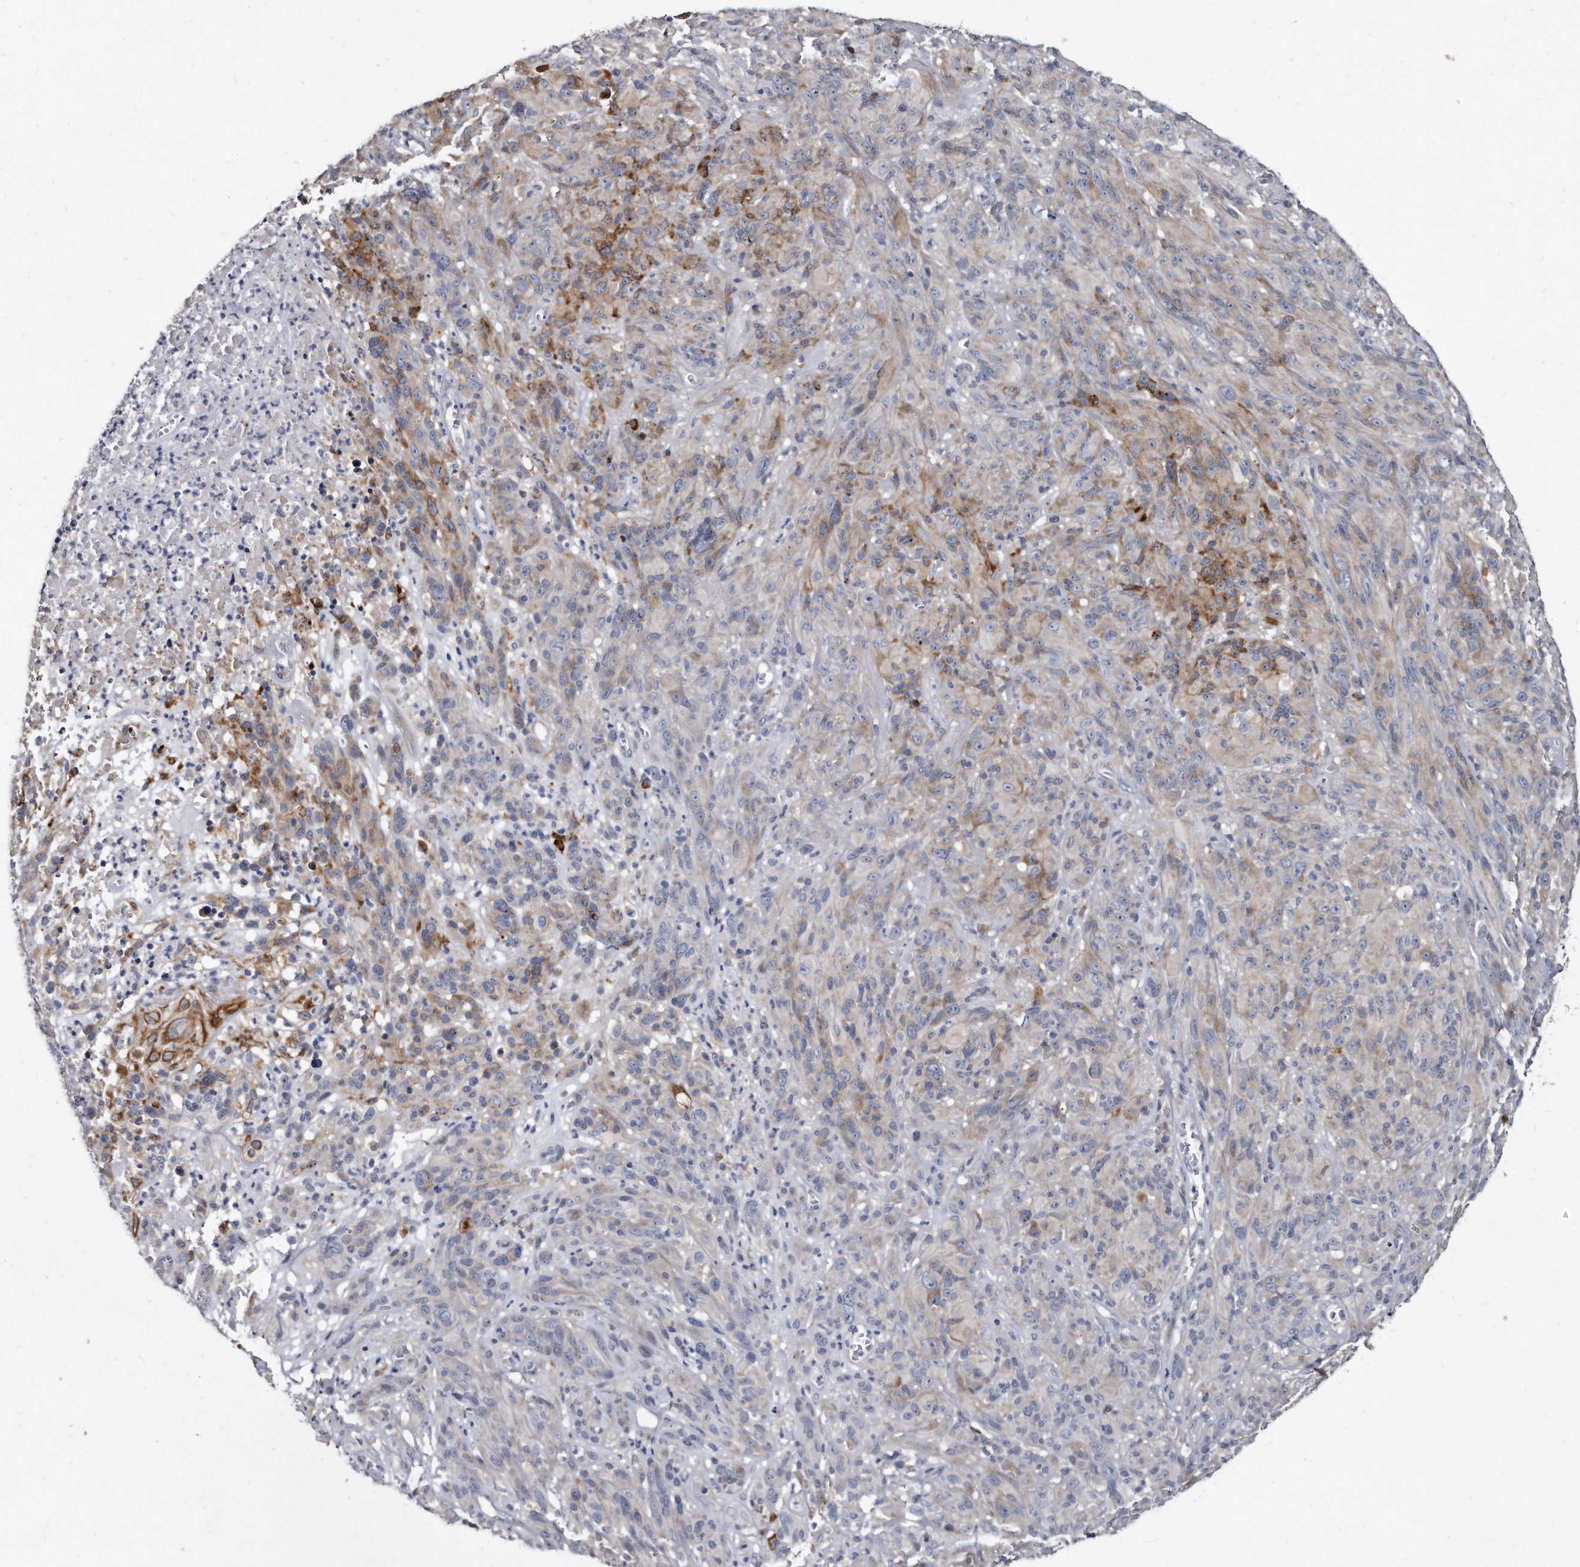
{"staining": {"intensity": "weak", "quantity": "25%-75%", "location": "cytoplasmic/membranous"}, "tissue": "melanoma", "cell_type": "Tumor cells", "image_type": "cancer", "snomed": [{"axis": "morphology", "description": "Malignant melanoma, NOS"}, {"axis": "topography", "description": "Skin of head"}], "caption": "A photomicrograph of malignant melanoma stained for a protein displays weak cytoplasmic/membranous brown staining in tumor cells.", "gene": "KLHDC3", "patient": {"sex": "male", "age": 96}}